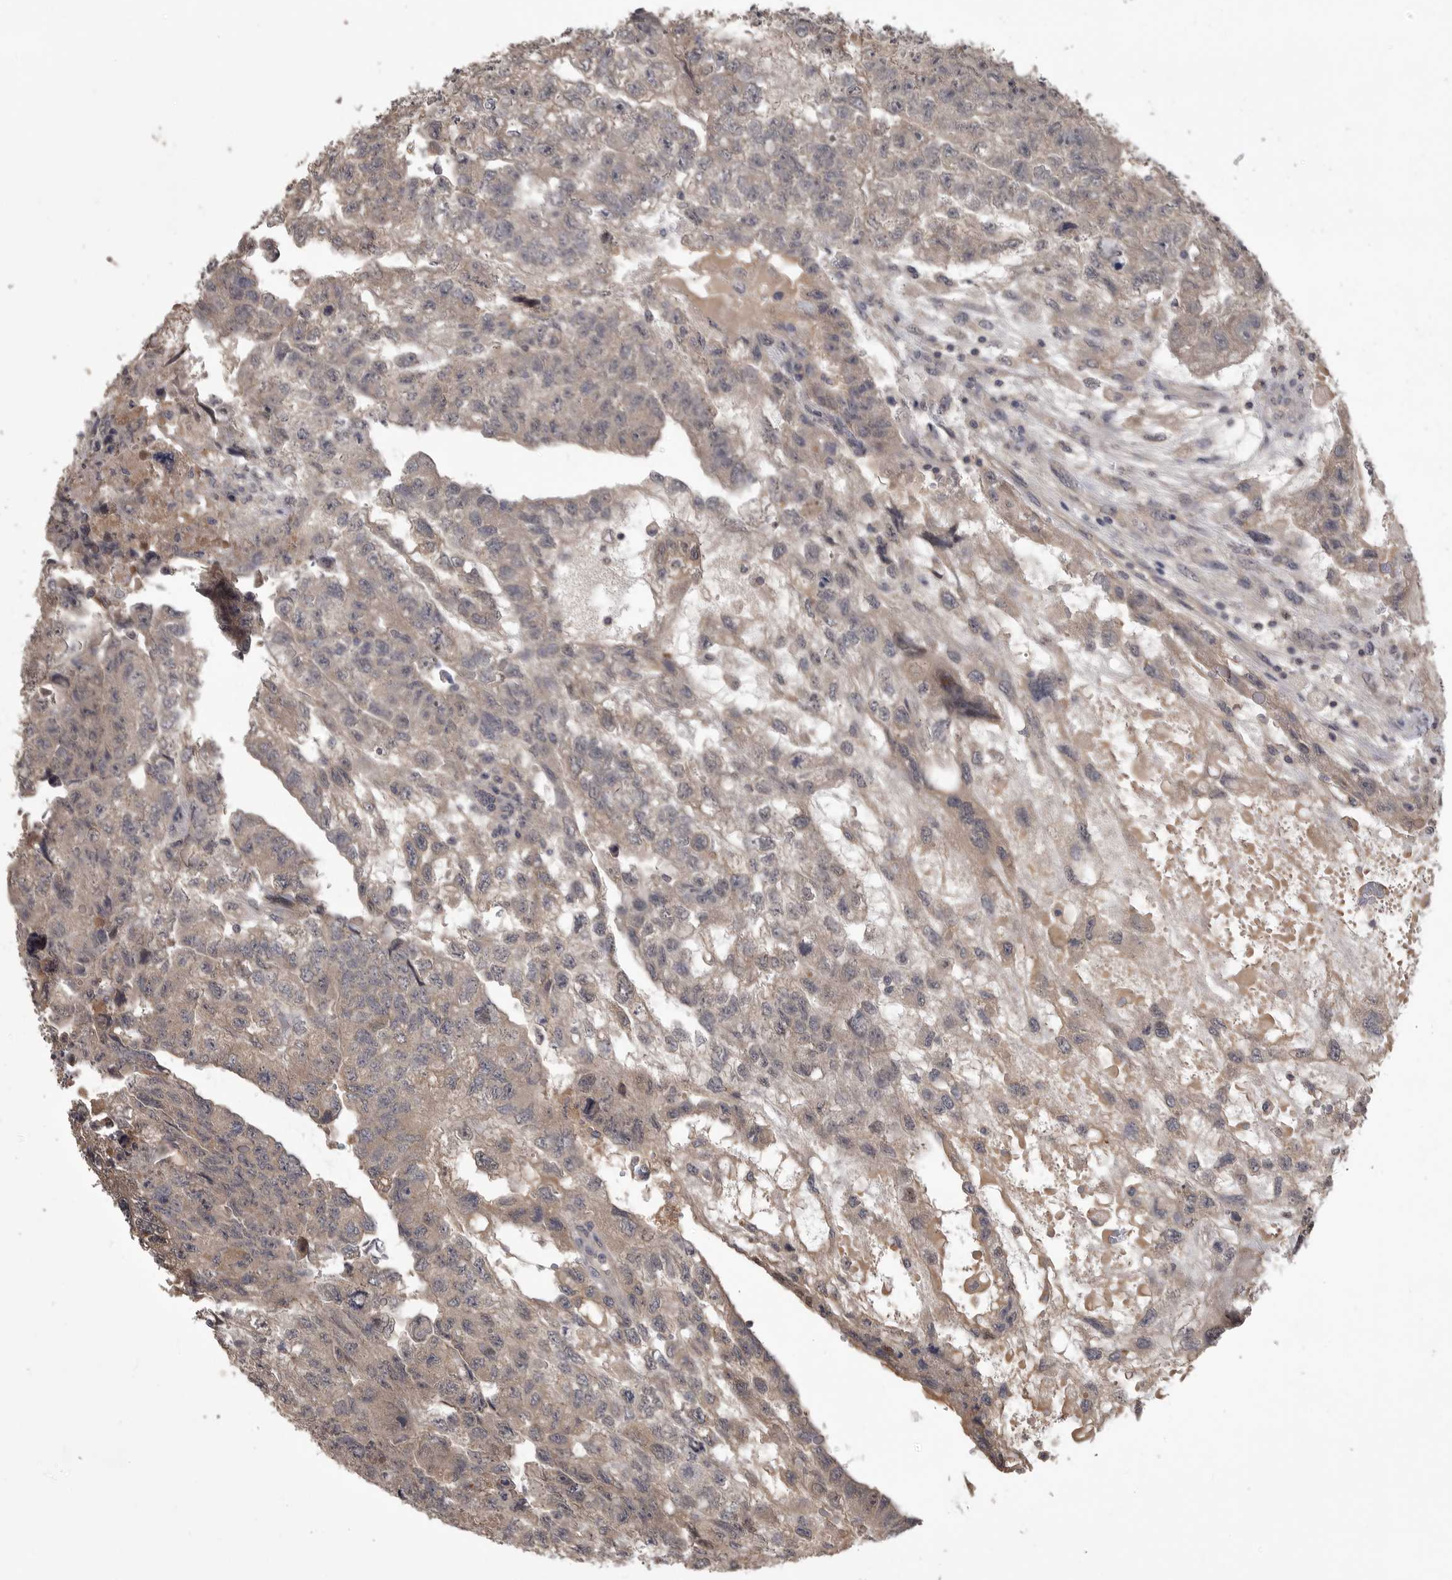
{"staining": {"intensity": "weak", "quantity": ">75%", "location": "cytoplasmic/membranous"}, "tissue": "testis cancer", "cell_type": "Tumor cells", "image_type": "cancer", "snomed": [{"axis": "morphology", "description": "Carcinoma, Embryonal, NOS"}, {"axis": "topography", "description": "Testis"}], "caption": "This photomicrograph reveals IHC staining of embryonal carcinoma (testis), with low weak cytoplasmic/membranous expression in approximately >75% of tumor cells.", "gene": "ZNF114", "patient": {"sex": "male", "age": 36}}